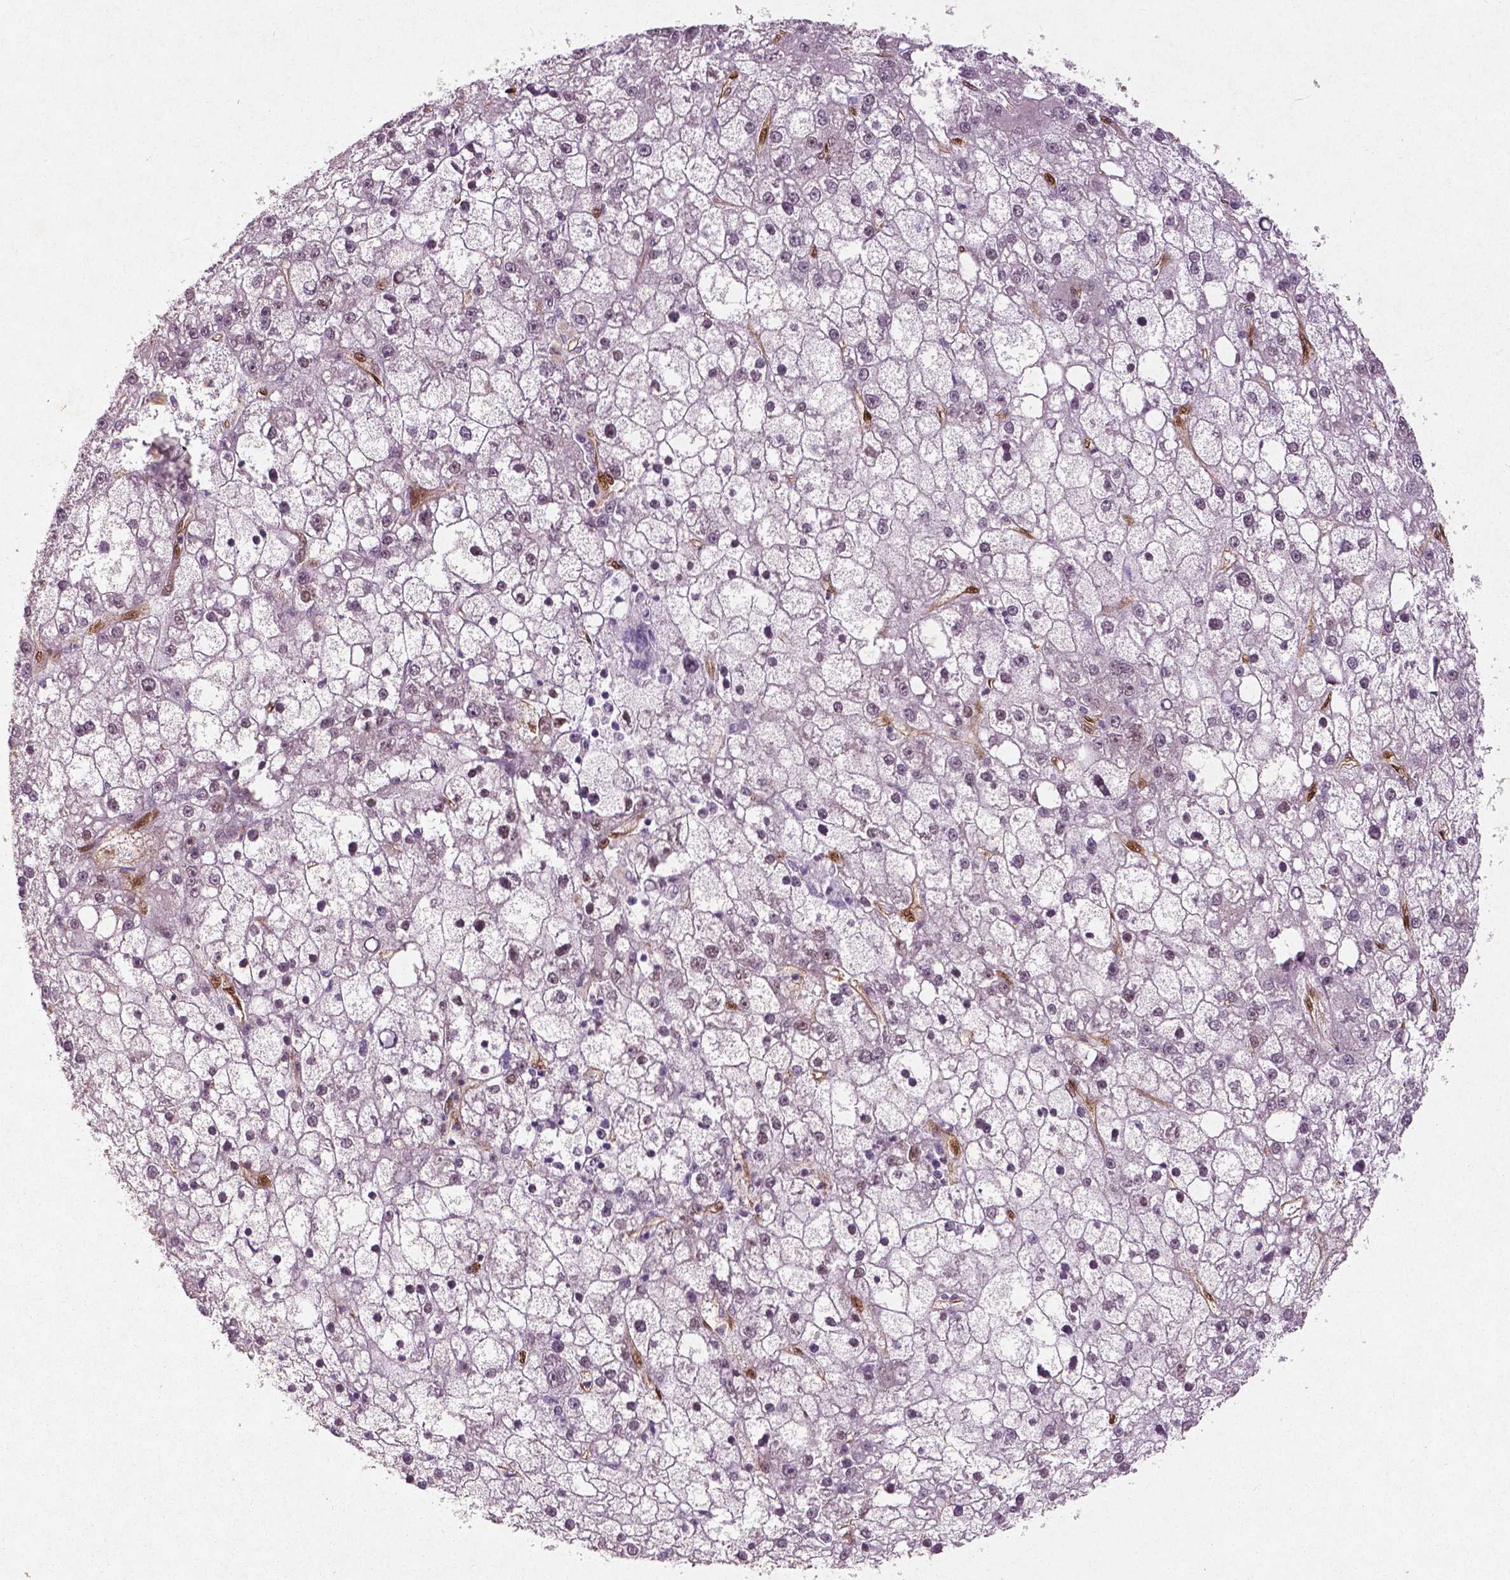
{"staining": {"intensity": "negative", "quantity": "none", "location": "none"}, "tissue": "liver cancer", "cell_type": "Tumor cells", "image_type": "cancer", "snomed": [{"axis": "morphology", "description": "Carcinoma, Hepatocellular, NOS"}, {"axis": "topography", "description": "Liver"}], "caption": "IHC histopathology image of human hepatocellular carcinoma (liver) stained for a protein (brown), which reveals no expression in tumor cells. Brightfield microscopy of immunohistochemistry stained with DAB (brown) and hematoxylin (blue), captured at high magnification.", "gene": "WWTR1", "patient": {"sex": "male", "age": 67}}